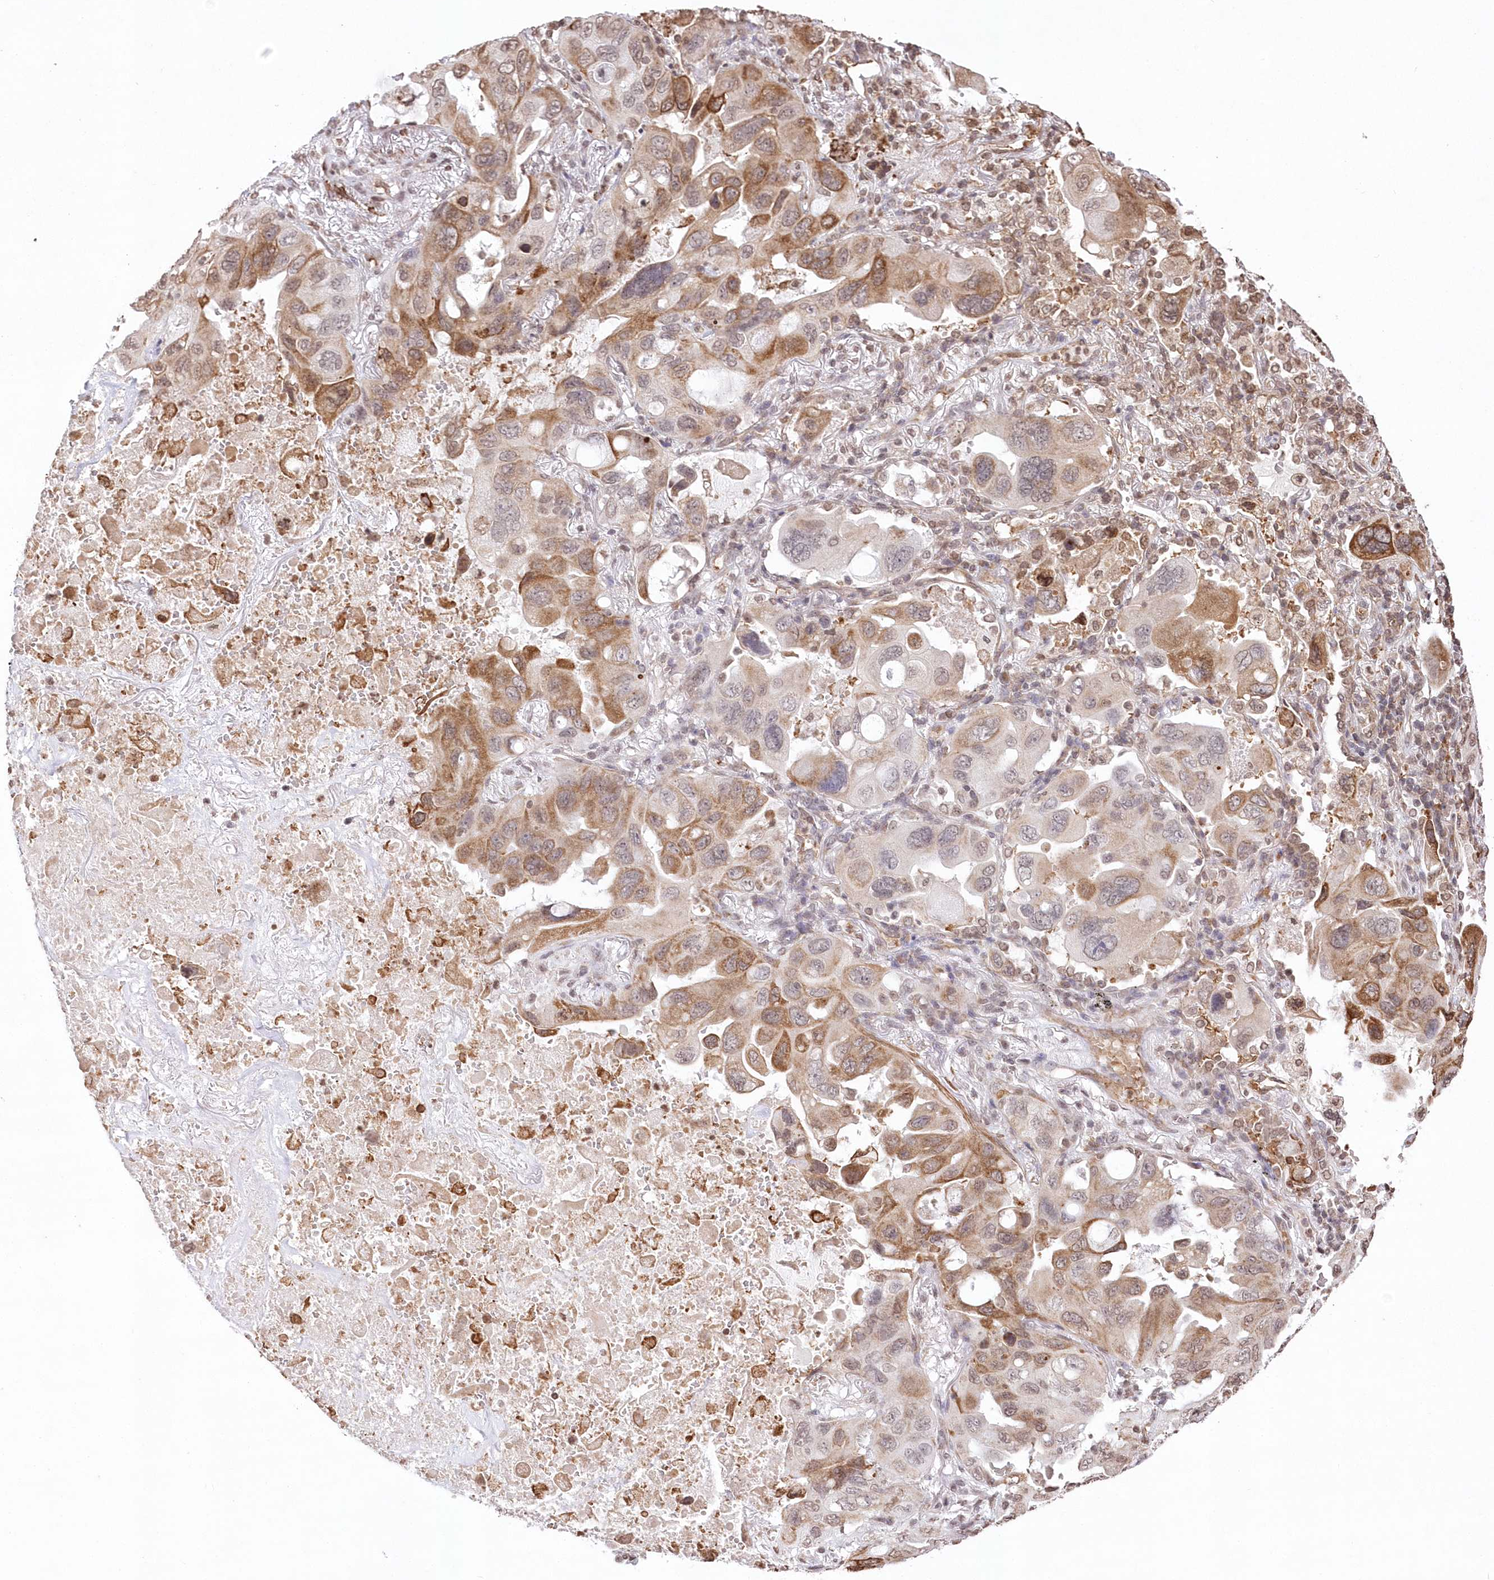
{"staining": {"intensity": "moderate", "quantity": "25%-75%", "location": "cytoplasmic/membranous"}, "tissue": "lung cancer", "cell_type": "Tumor cells", "image_type": "cancer", "snomed": [{"axis": "morphology", "description": "Squamous cell carcinoma, NOS"}, {"axis": "topography", "description": "Lung"}], "caption": "There is medium levels of moderate cytoplasmic/membranous staining in tumor cells of lung squamous cell carcinoma, as demonstrated by immunohistochemical staining (brown color).", "gene": "RBM27", "patient": {"sex": "female", "age": 73}}